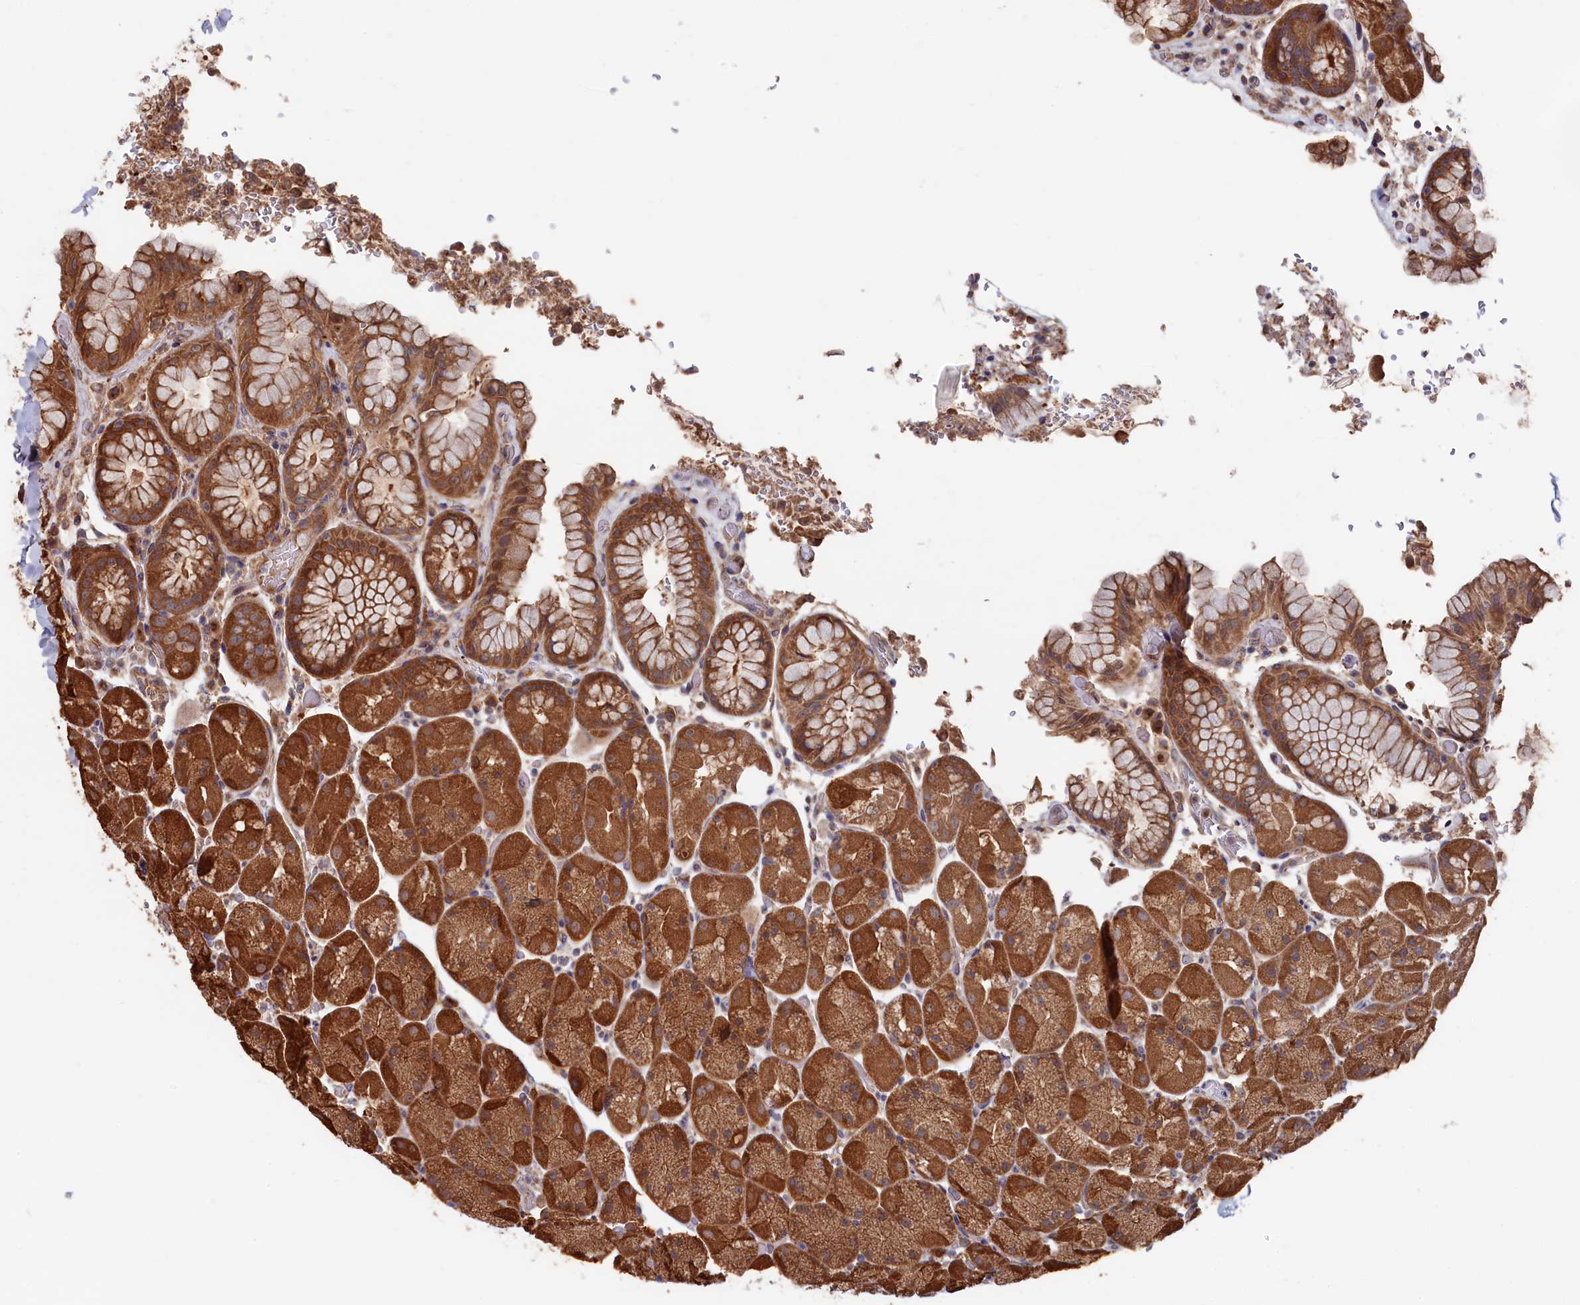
{"staining": {"intensity": "moderate", "quantity": ">75%", "location": "cytoplasmic/membranous"}, "tissue": "stomach", "cell_type": "Glandular cells", "image_type": "normal", "snomed": [{"axis": "morphology", "description": "Normal tissue, NOS"}, {"axis": "topography", "description": "Stomach, upper"}, {"axis": "topography", "description": "Stomach, lower"}], "caption": "DAB immunohistochemical staining of unremarkable stomach demonstrates moderate cytoplasmic/membranous protein expression in approximately >75% of glandular cells. Using DAB (3,3'-diaminobenzidine) (brown) and hematoxylin (blue) stains, captured at high magnification using brightfield microscopy.", "gene": "SLC12A4", "patient": {"sex": "male", "age": 67}}